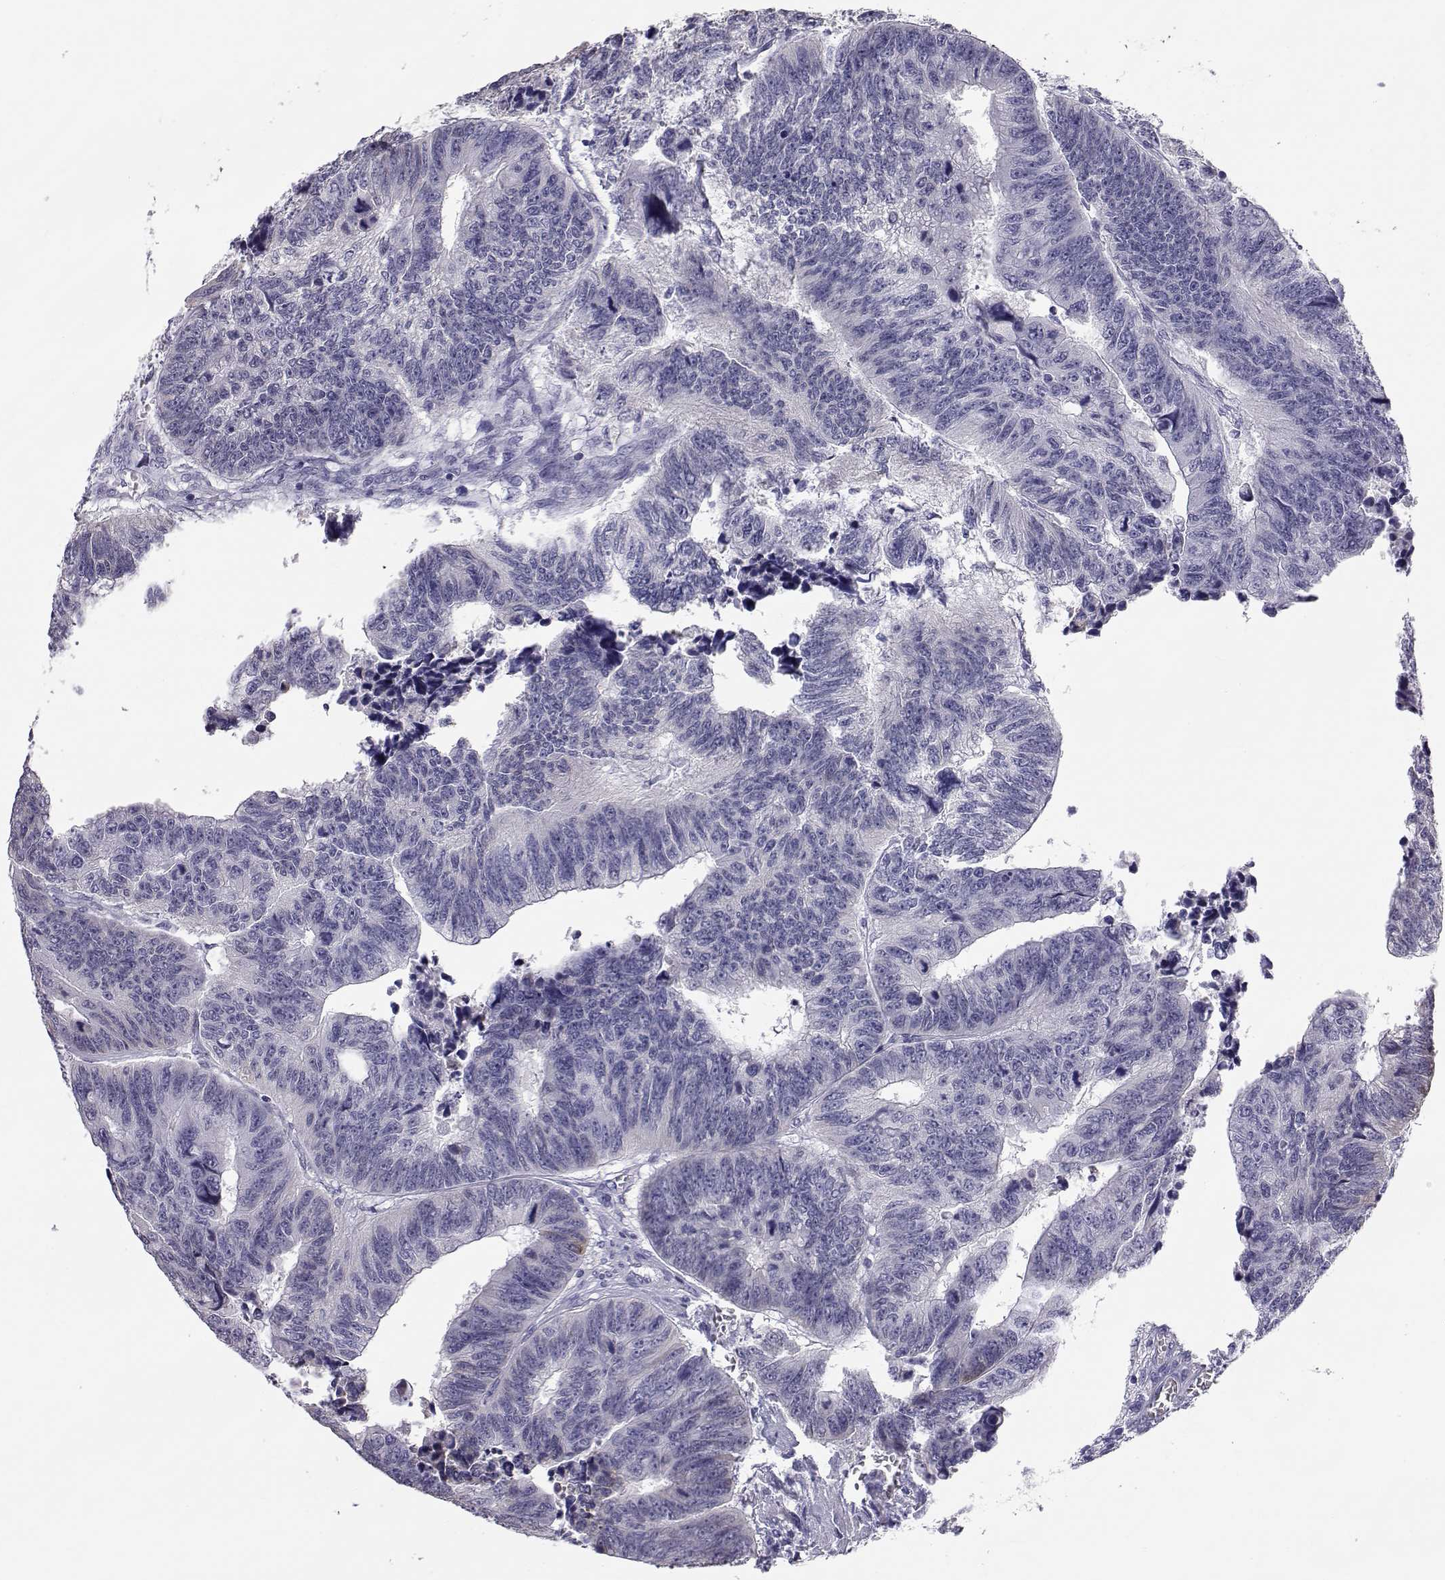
{"staining": {"intensity": "negative", "quantity": "none", "location": "none"}, "tissue": "colorectal cancer", "cell_type": "Tumor cells", "image_type": "cancer", "snomed": [{"axis": "morphology", "description": "Adenocarcinoma, NOS"}, {"axis": "topography", "description": "Rectum"}], "caption": "A photomicrograph of colorectal adenocarcinoma stained for a protein shows no brown staining in tumor cells. (Immunohistochemistry, brightfield microscopy, high magnification).", "gene": "RNASE12", "patient": {"sex": "female", "age": 85}}